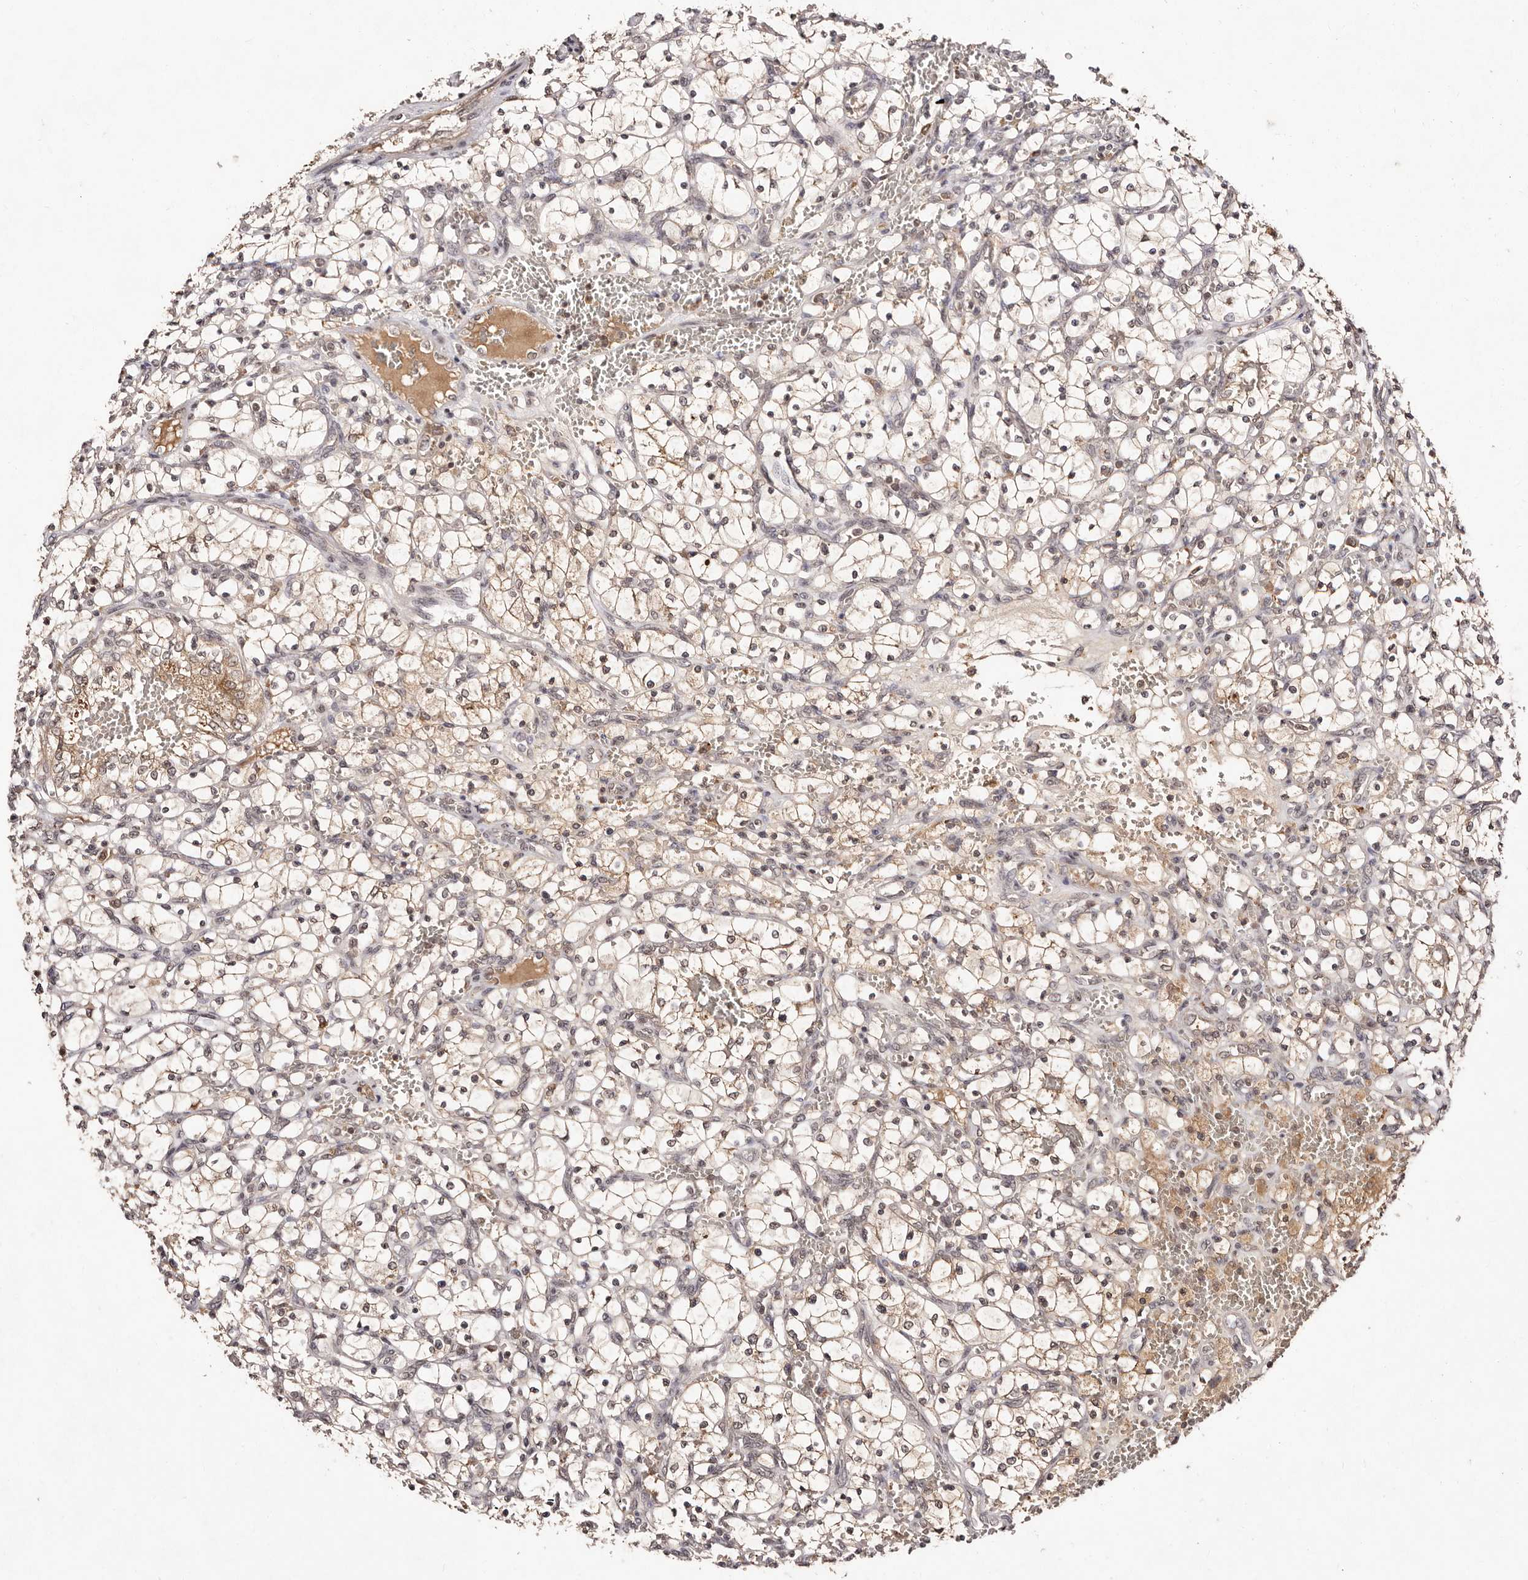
{"staining": {"intensity": "weak", "quantity": "25%-75%", "location": "cytoplasmic/membranous,nuclear"}, "tissue": "renal cancer", "cell_type": "Tumor cells", "image_type": "cancer", "snomed": [{"axis": "morphology", "description": "Adenocarcinoma, NOS"}, {"axis": "topography", "description": "Kidney"}], "caption": "Immunohistochemical staining of human renal cancer reveals low levels of weak cytoplasmic/membranous and nuclear protein positivity in approximately 25%-75% of tumor cells. The protein of interest is stained brown, and the nuclei are stained in blue (DAB (3,3'-diaminobenzidine) IHC with brightfield microscopy, high magnification).", "gene": "BICRAL", "patient": {"sex": "female", "age": 69}}